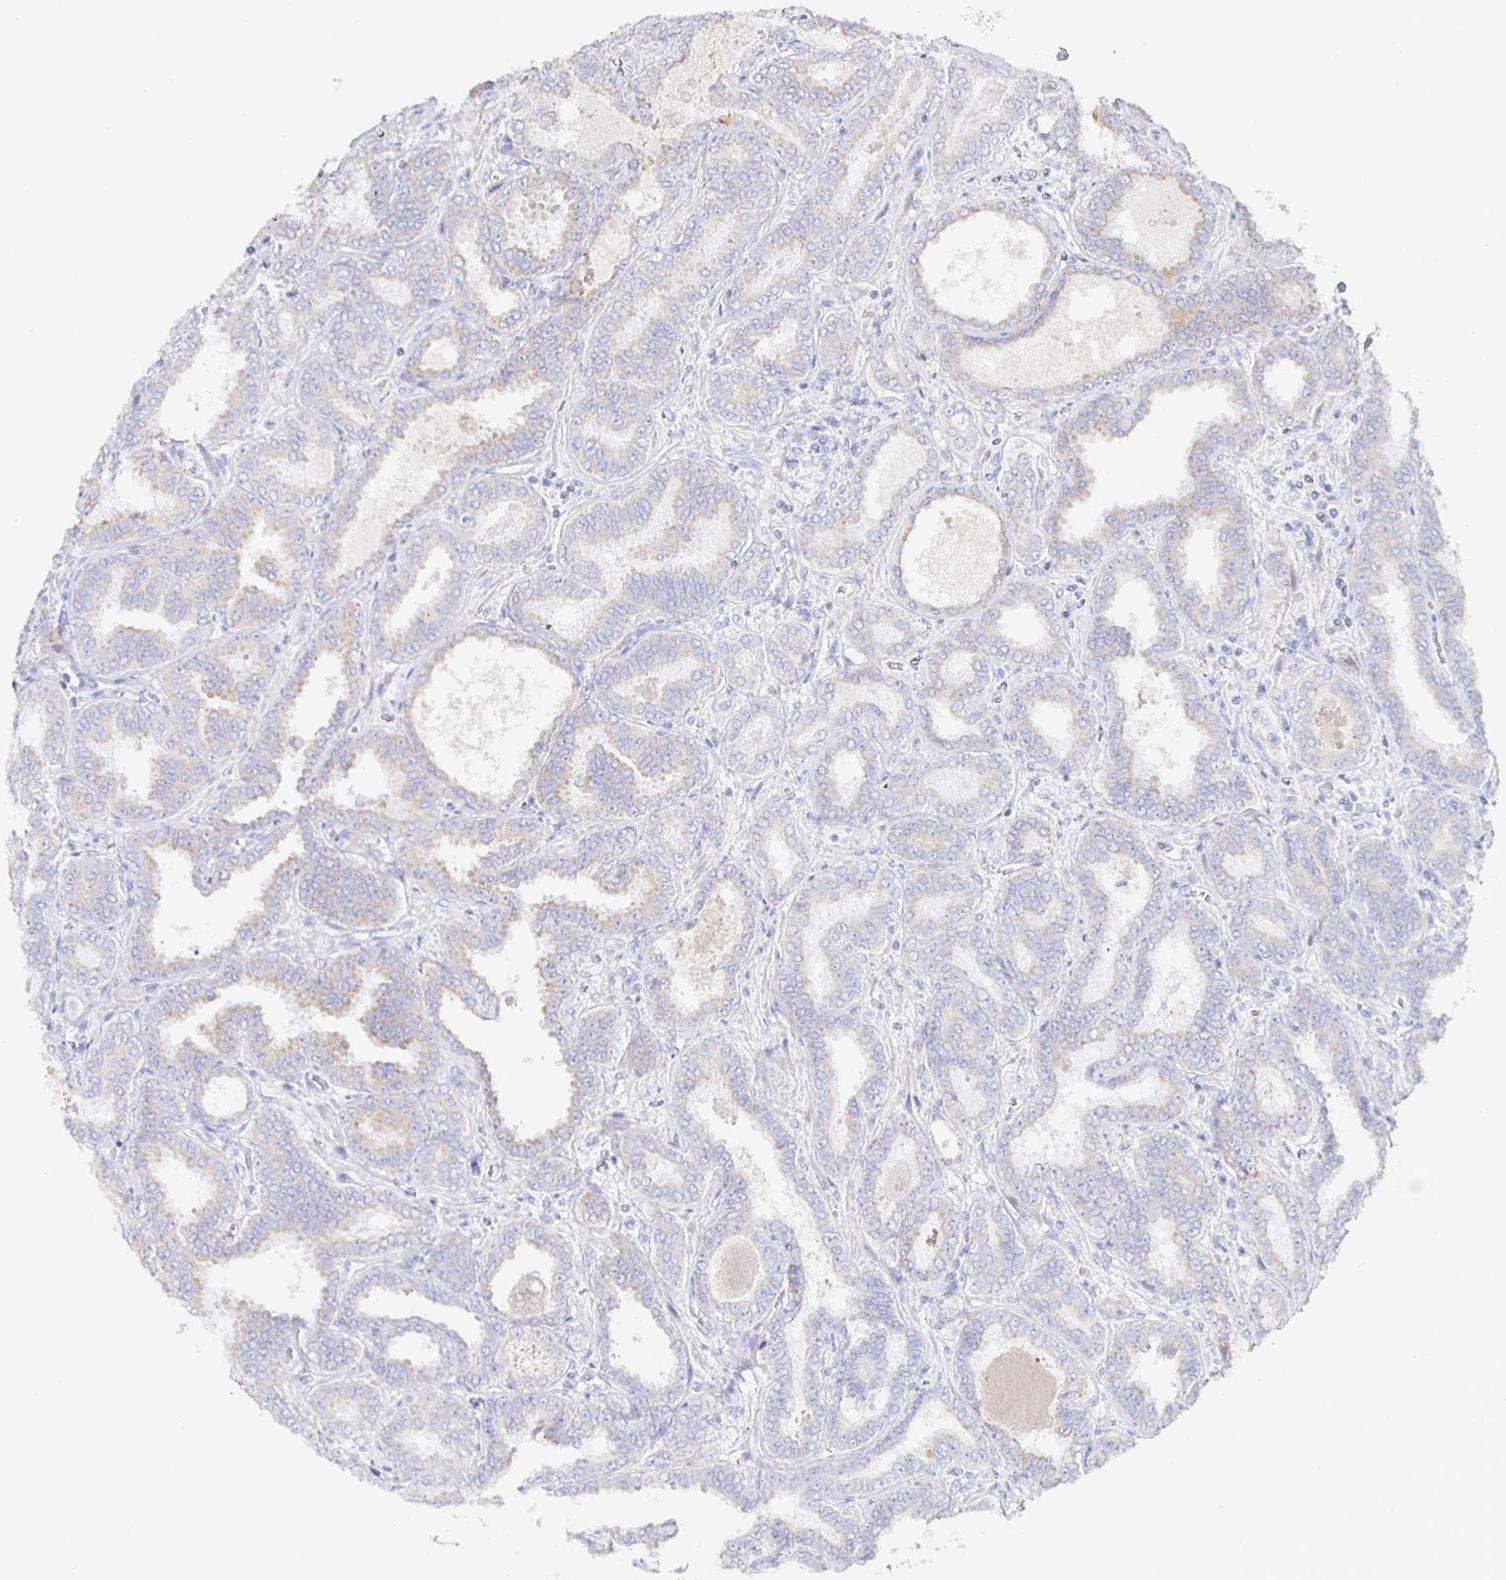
{"staining": {"intensity": "weak", "quantity": "25%-75%", "location": "cytoplasmic/membranous"}, "tissue": "prostate cancer", "cell_type": "Tumor cells", "image_type": "cancer", "snomed": [{"axis": "morphology", "description": "Adenocarcinoma, High grade"}, {"axis": "topography", "description": "Prostate"}], "caption": "Immunohistochemical staining of human high-grade adenocarcinoma (prostate) displays weak cytoplasmic/membranous protein positivity in about 25%-75% of tumor cells. The staining was performed using DAB to visualize the protein expression in brown, while the nuclei were stained in blue with hematoxylin (Magnification: 20x).", "gene": "SYNGR4", "patient": {"sex": "male", "age": 72}}